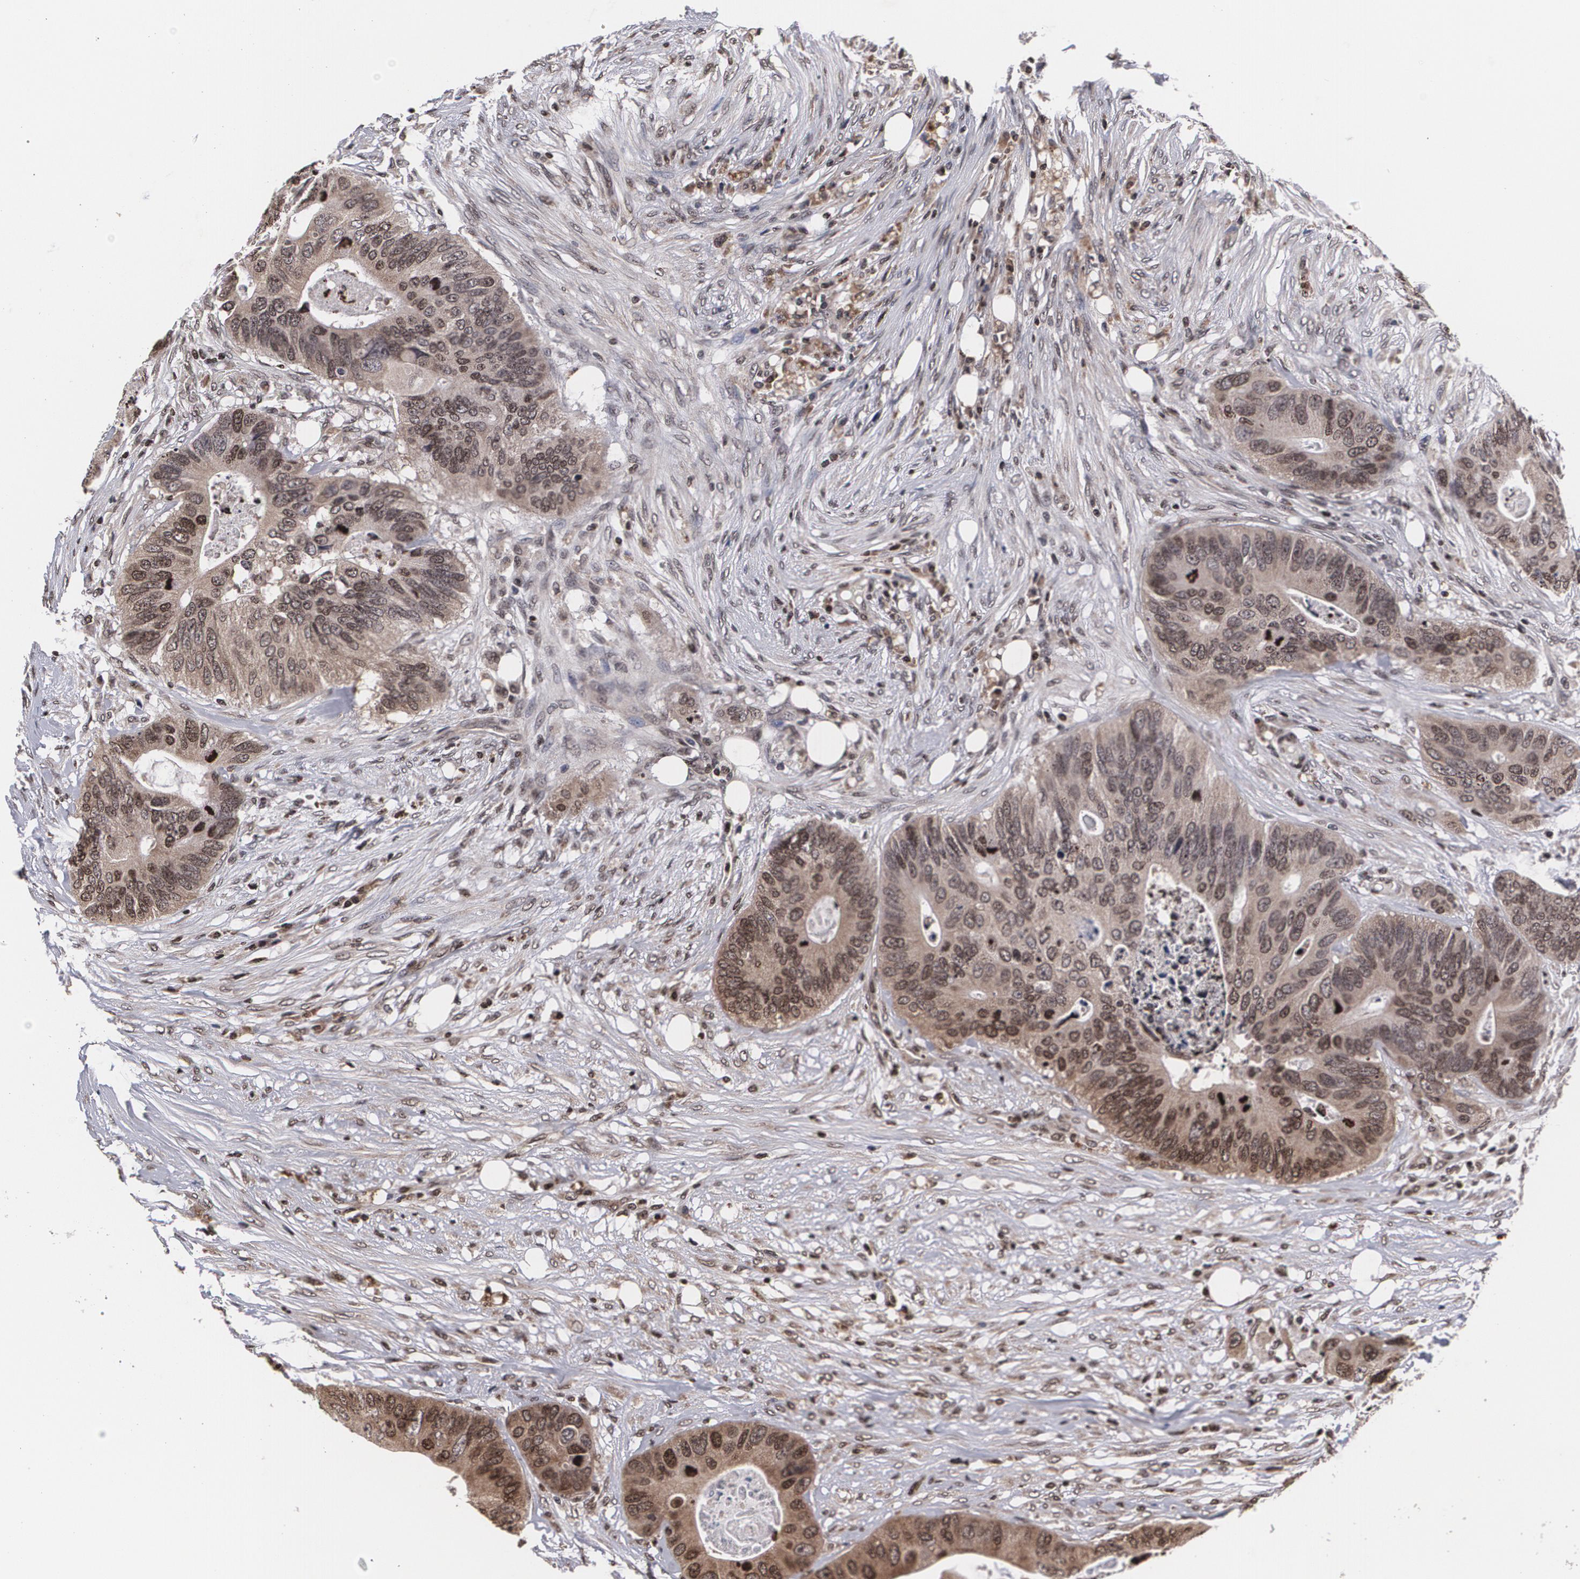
{"staining": {"intensity": "moderate", "quantity": "25%-75%", "location": "cytoplasmic/membranous,nuclear"}, "tissue": "colorectal cancer", "cell_type": "Tumor cells", "image_type": "cancer", "snomed": [{"axis": "morphology", "description": "Adenocarcinoma, NOS"}, {"axis": "topography", "description": "Colon"}], "caption": "This image exhibits immunohistochemistry (IHC) staining of human colorectal cancer (adenocarcinoma), with medium moderate cytoplasmic/membranous and nuclear staining in approximately 25%-75% of tumor cells.", "gene": "MVP", "patient": {"sex": "male", "age": 71}}